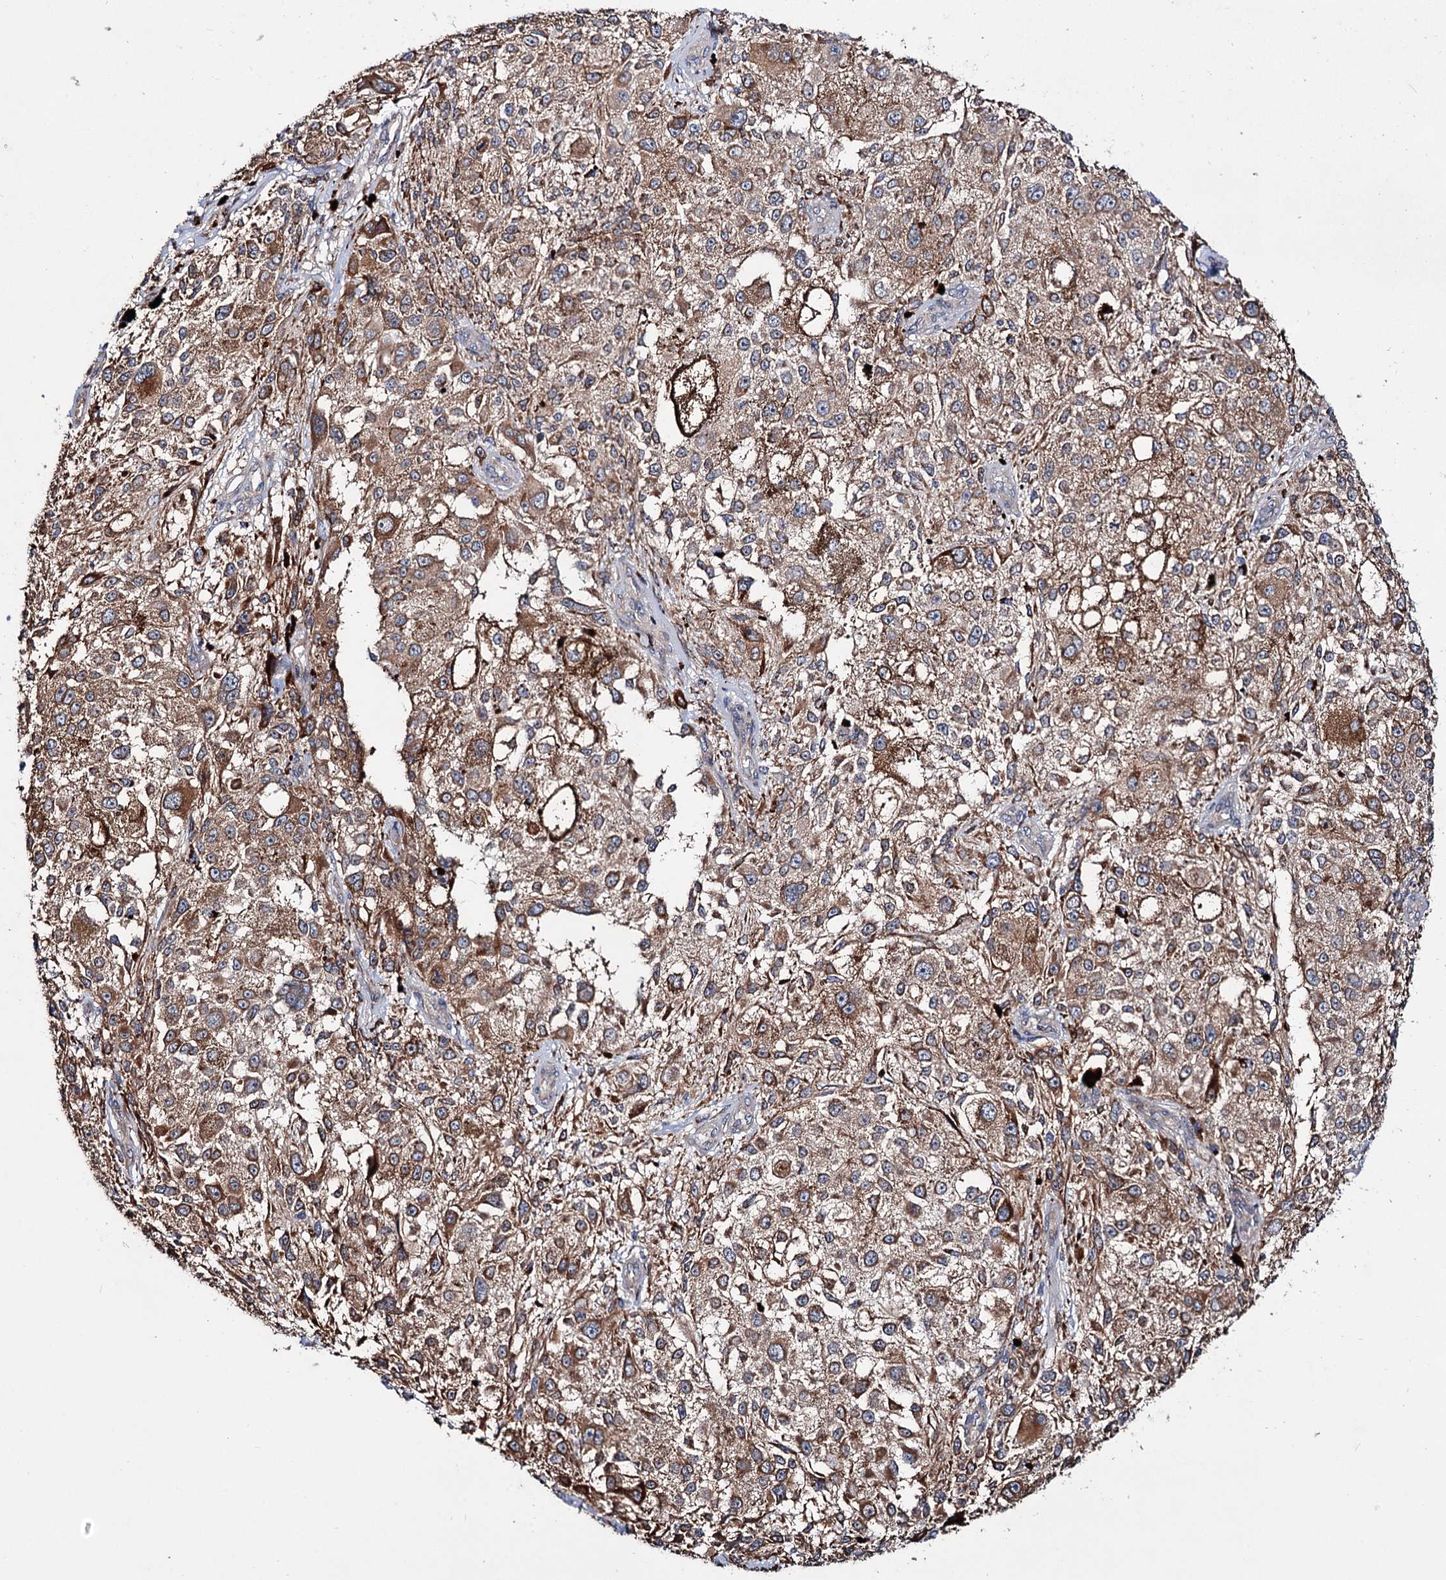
{"staining": {"intensity": "moderate", "quantity": ">75%", "location": "cytoplasmic/membranous"}, "tissue": "melanoma", "cell_type": "Tumor cells", "image_type": "cancer", "snomed": [{"axis": "morphology", "description": "Necrosis, NOS"}, {"axis": "morphology", "description": "Malignant melanoma, NOS"}, {"axis": "topography", "description": "Skin"}], "caption": "Malignant melanoma stained with a protein marker reveals moderate staining in tumor cells.", "gene": "PTDSS2", "patient": {"sex": "female", "age": 87}}